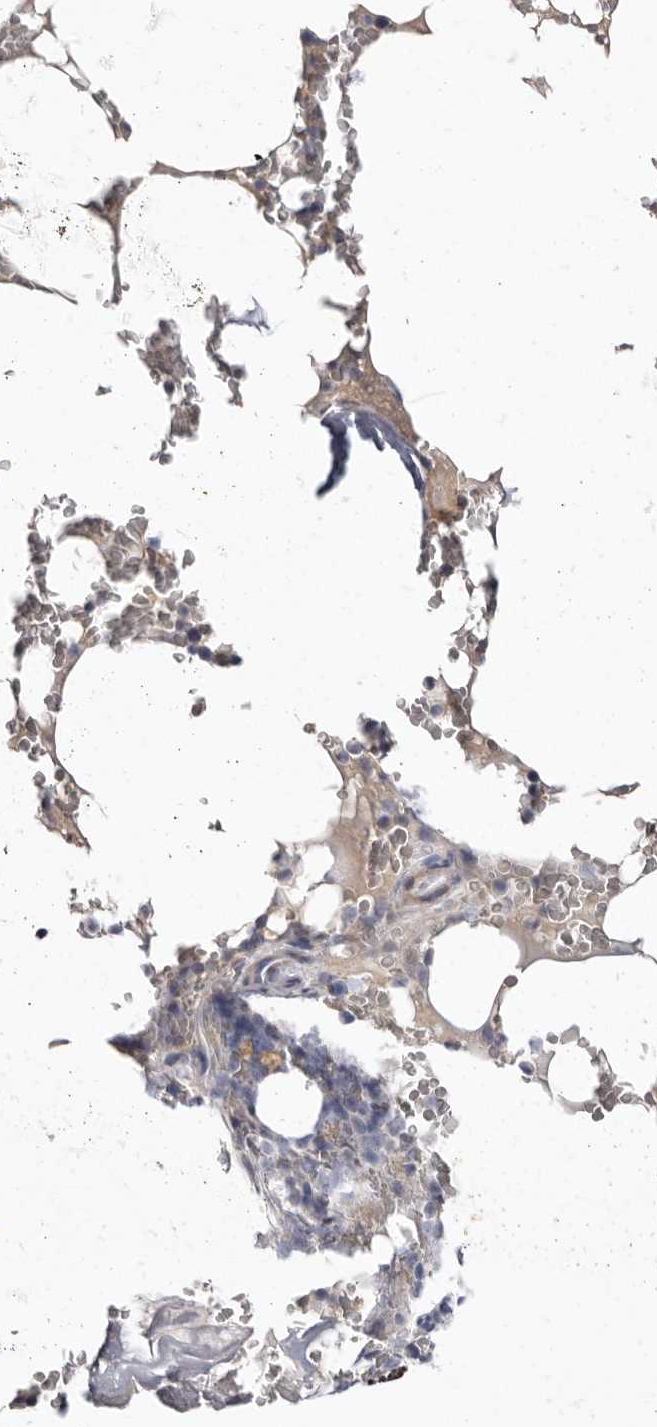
{"staining": {"intensity": "negative", "quantity": "none", "location": "none"}, "tissue": "bone marrow", "cell_type": "Hematopoietic cells", "image_type": "normal", "snomed": [{"axis": "morphology", "description": "Normal tissue, NOS"}, {"axis": "topography", "description": "Bone marrow"}], "caption": "A high-resolution photomicrograph shows immunohistochemistry (IHC) staining of normal bone marrow, which displays no significant expression in hematopoietic cells. Nuclei are stained in blue.", "gene": "S1PR5", "patient": {"sex": "male", "age": 58}}